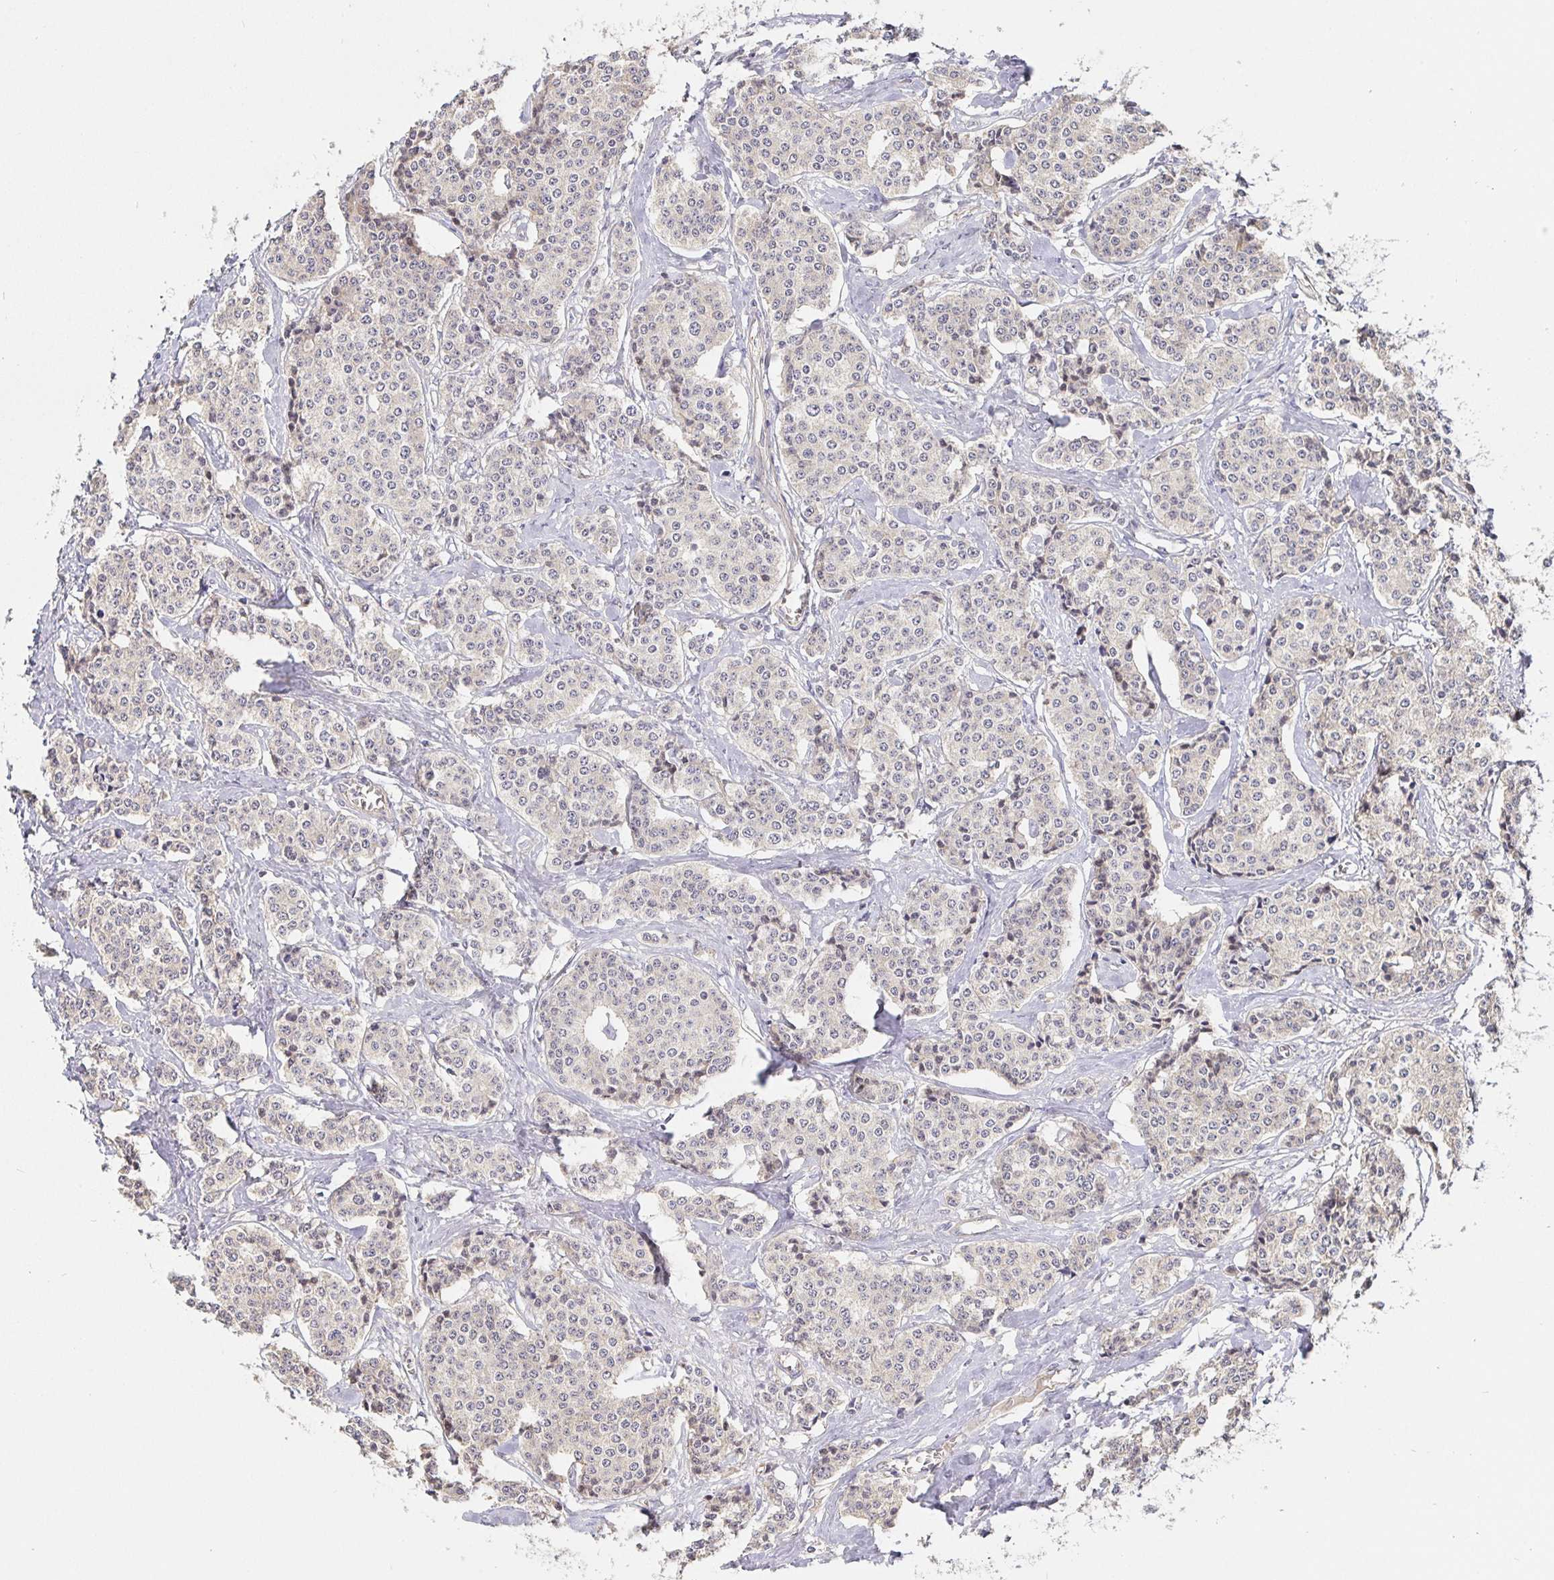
{"staining": {"intensity": "weak", "quantity": "<25%", "location": "cytoplasmic/membranous"}, "tissue": "carcinoid", "cell_type": "Tumor cells", "image_type": "cancer", "snomed": [{"axis": "morphology", "description": "Carcinoid, malignant, NOS"}, {"axis": "topography", "description": "Small intestine"}], "caption": "The immunohistochemistry image has no significant expression in tumor cells of carcinoid tissue. (DAB (3,3'-diaminobenzidine) IHC visualized using brightfield microscopy, high magnification).", "gene": "ZDHHC11", "patient": {"sex": "female", "age": 64}}